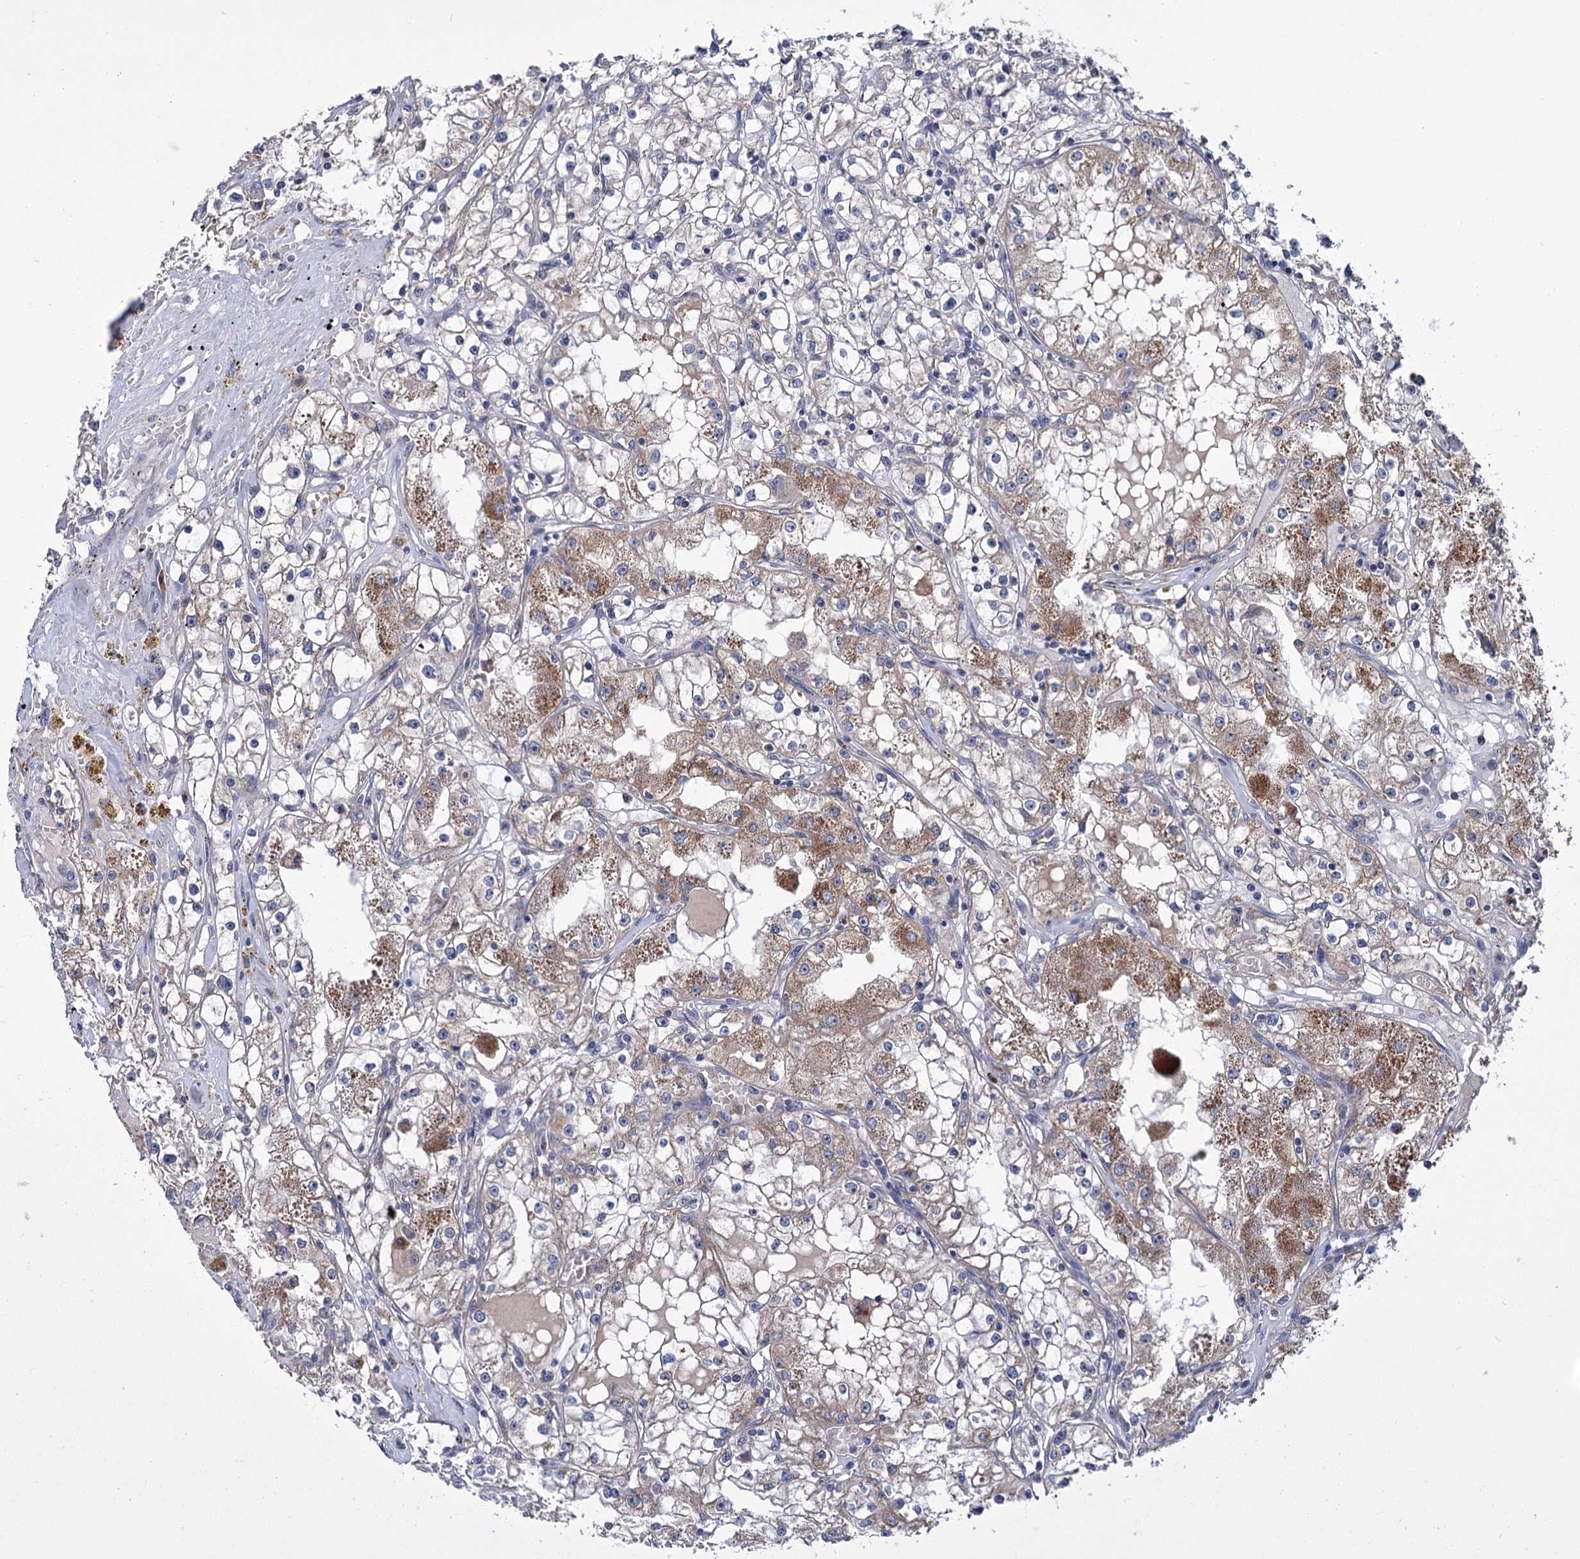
{"staining": {"intensity": "moderate", "quantity": "<25%", "location": "cytoplasmic/membranous"}, "tissue": "renal cancer", "cell_type": "Tumor cells", "image_type": "cancer", "snomed": [{"axis": "morphology", "description": "Adenocarcinoma, NOS"}, {"axis": "topography", "description": "Kidney"}], "caption": "Protein staining demonstrates moderate cytoplasmic/membranous positivity in about <25% of tumor cells in adenocarcinoma (renal).", "gene": "DYNC2H1", "patient": {"sex": "male", "age": 56}}